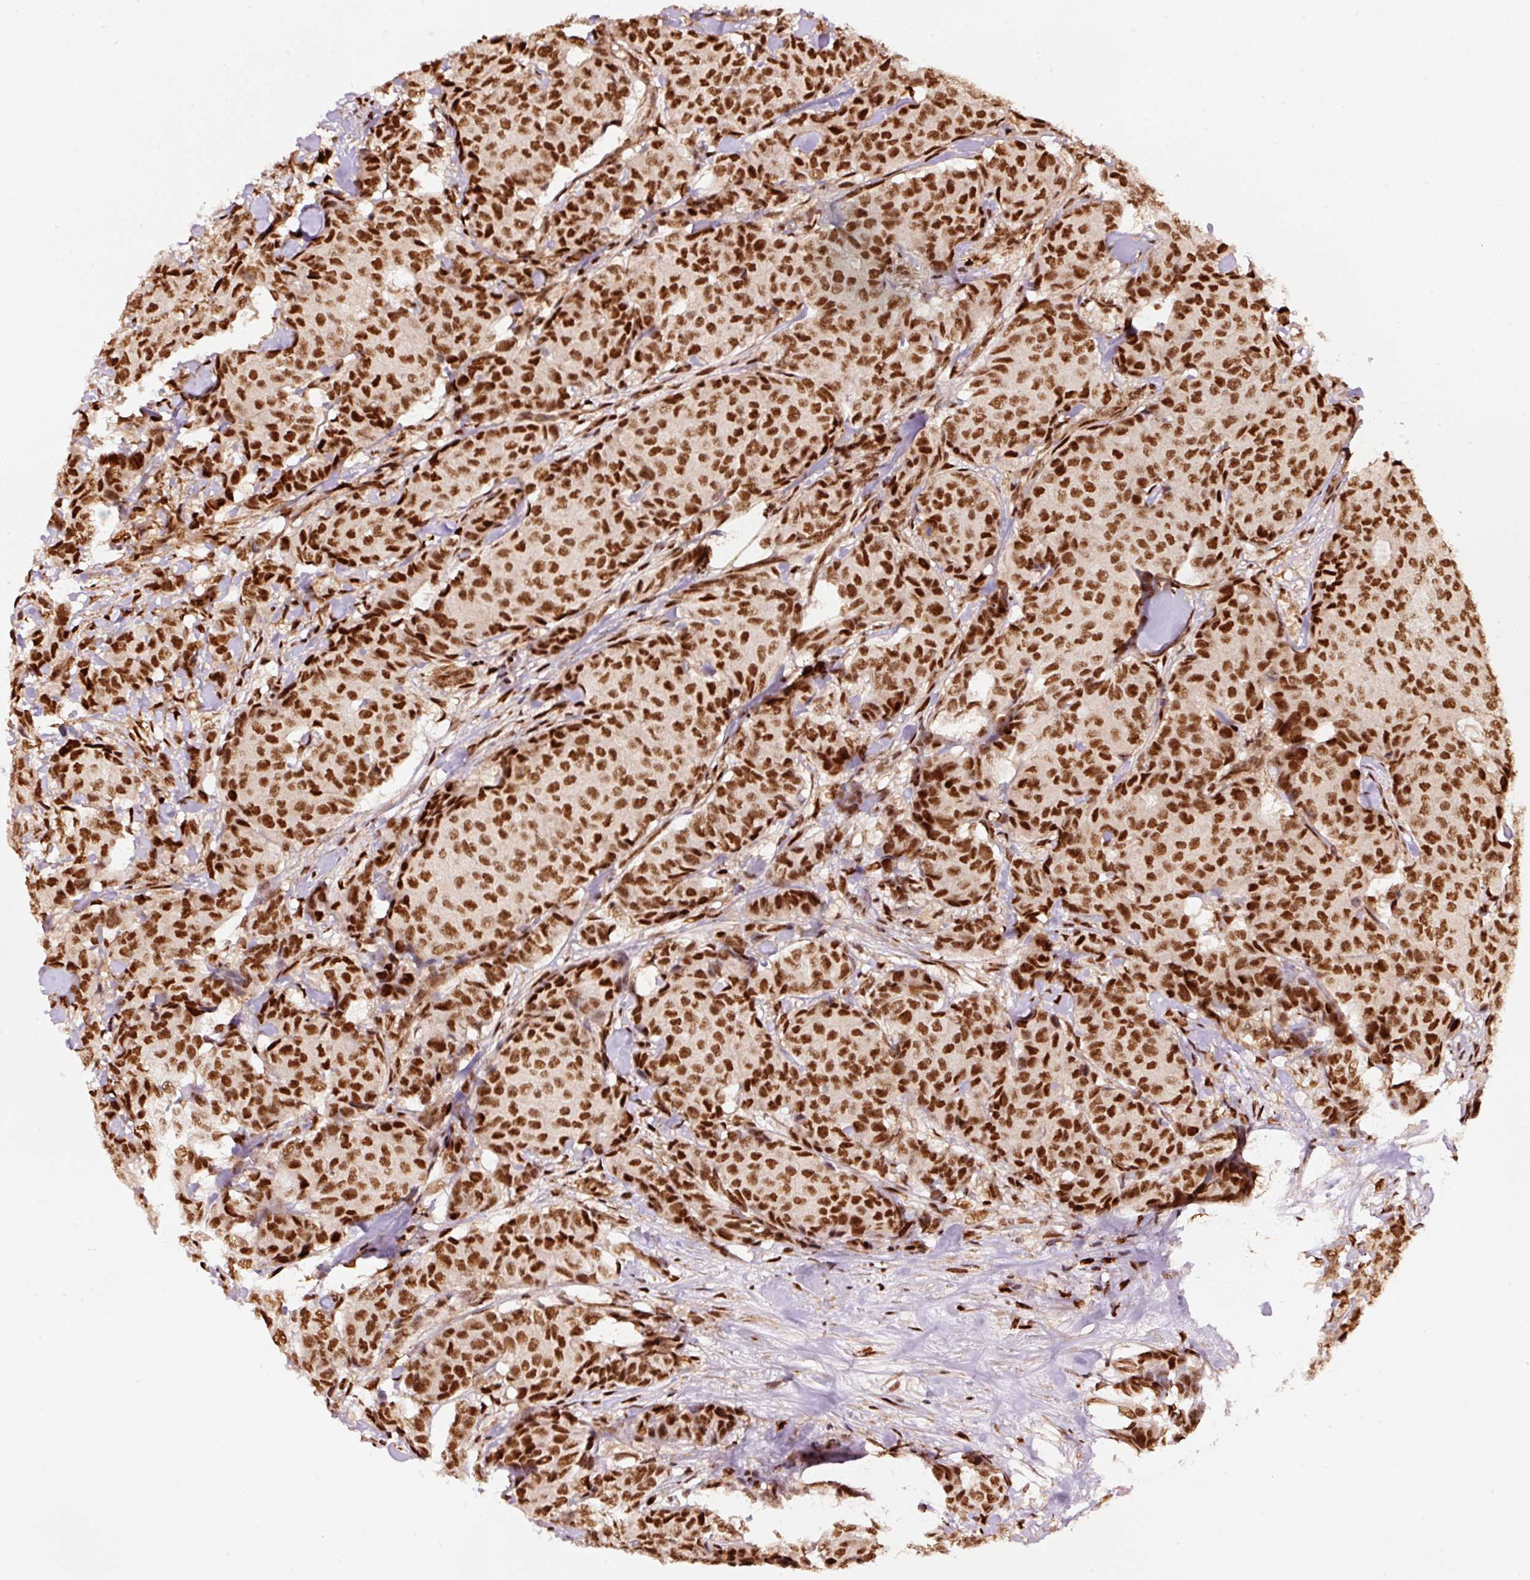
{"staining": {"intensity": "strong", "quantity": ">75%", "location": "nuclear"}, "tissue": "breast cancer", "cell_type": "Tumor cells", "image_type": "cancer", "snomed": [{"axis": "morphology", "description": "Duct carcinoma"}, {"axis": "topography", "description": "Breast"}], "caption": "There is high levels of strong nuclear positivity in tumor cells of breast cancer, as demonstrated by immunohistochemical staining (brown color).", "gene": "HNRNPC", "patient": {"sex": "female", "age": 75}}